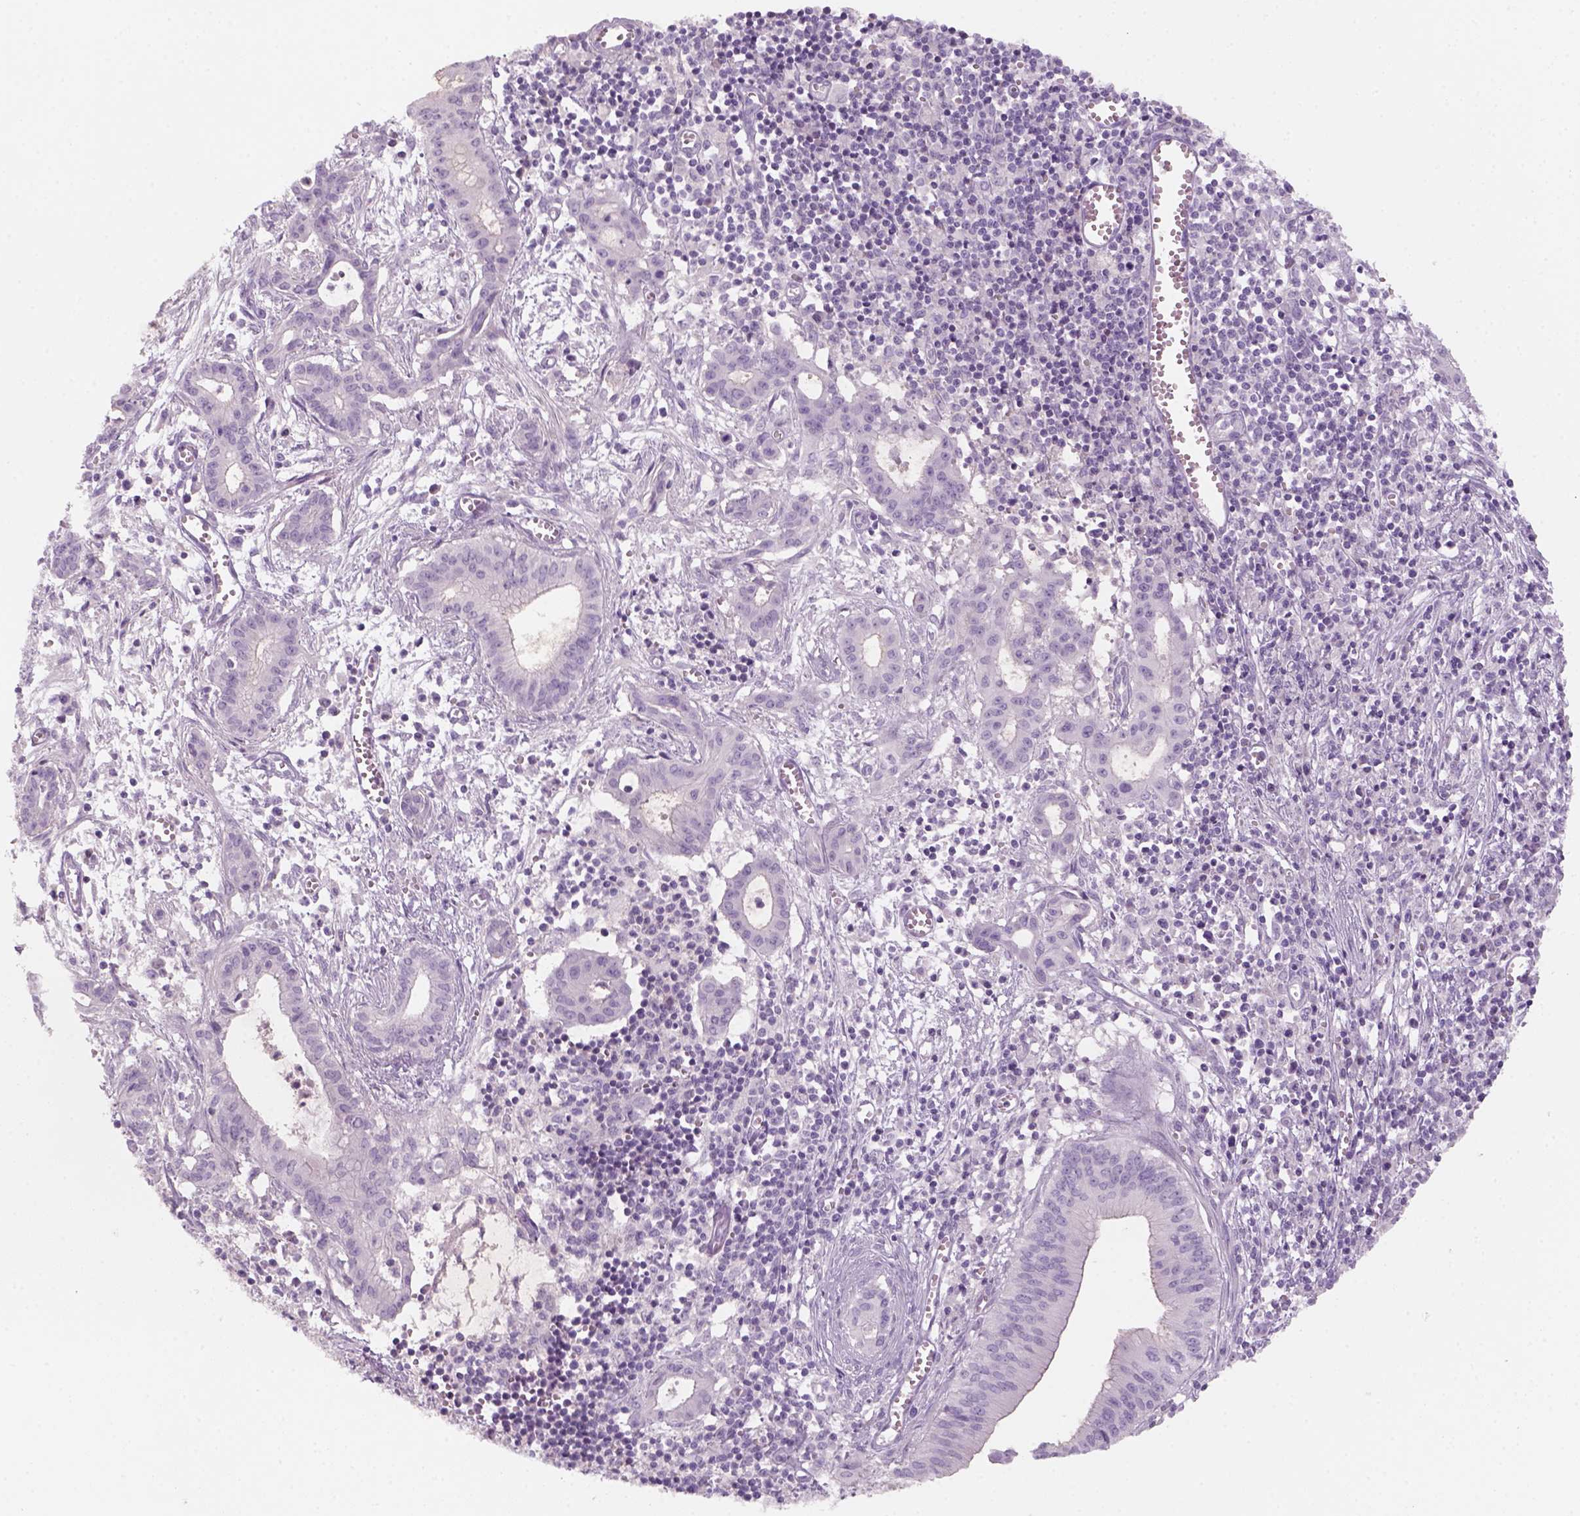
{"staining": {"intensity": "negative", "quantity": "none", "location": "none"}, "tissue": "pancreatic cancer", "cell_type": "Tumor cells", "image_type": "cancer", "snomed": [{"axis": "morphology", "description": "Adenocarcinoma, NOS"}, {"axis": "topography", "description": "Pancreas"}], "caption": "High magnification brightfield microscopy of adenocarcinoma (pancreatic) stained with DAB (brown) and counterstained with hematoxylin (blue): tumor cells show no significant positivity.", "gene": "KRT25", "patient": {"sex": "male", "age": 48}}